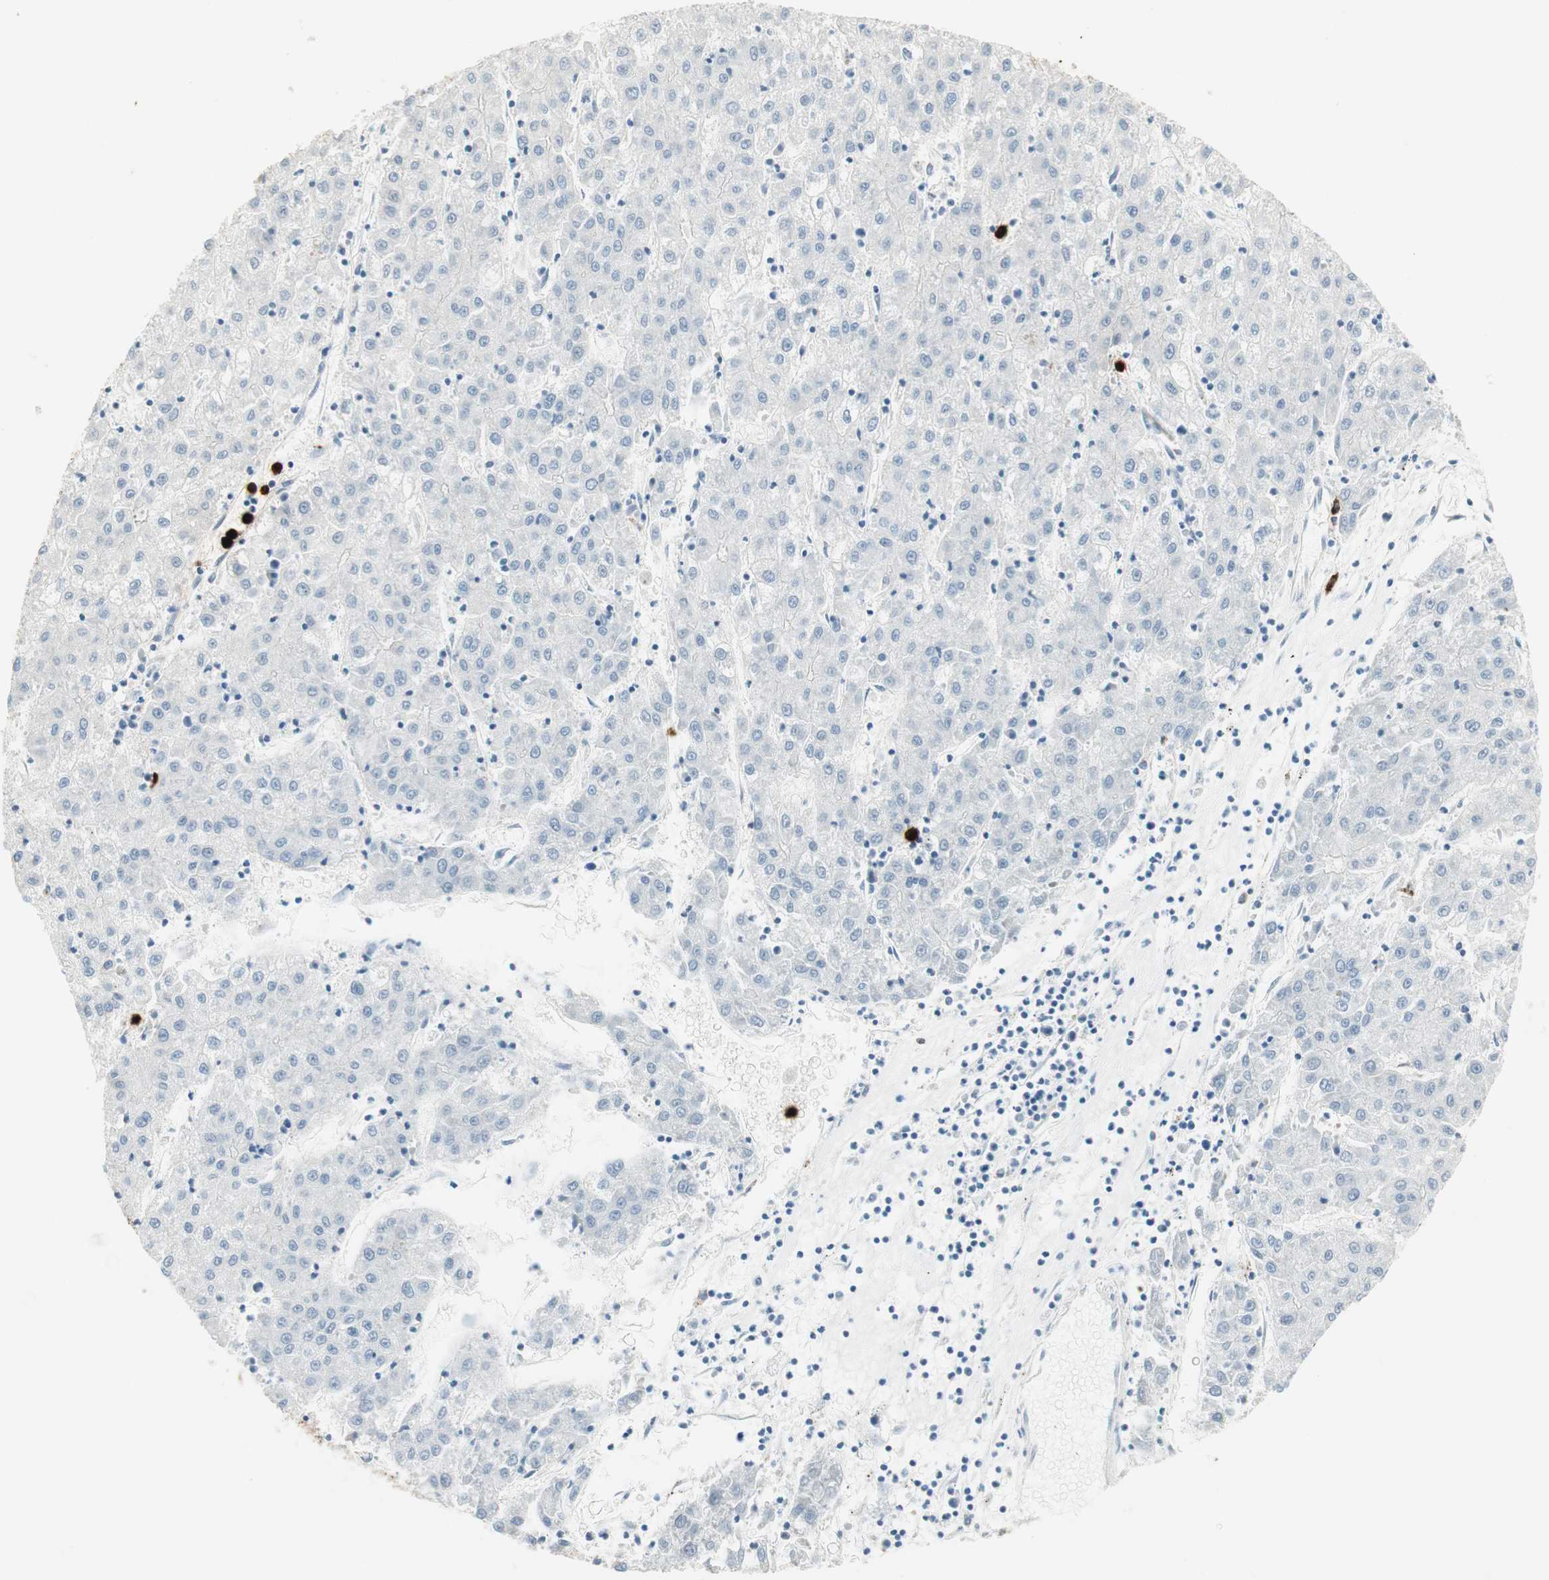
{"staining": {"intensity": "negative", "quantity": "none", "location": "none"}, "tissue": "liver cancer", "cell_type": "Tumor cells", "image_type": "cancer", "snomed": [{"axis": "morphology", "description": "Carcinoma, Hepatocellular, NOS"}, {"axis": "topography", "description": "Liver"}], "caption": "The photomicrograph exhibits no staining of tumor cells in liver cancer.", "gene": "PRTN3", "patient": {"sex": "male", "age": 72}}